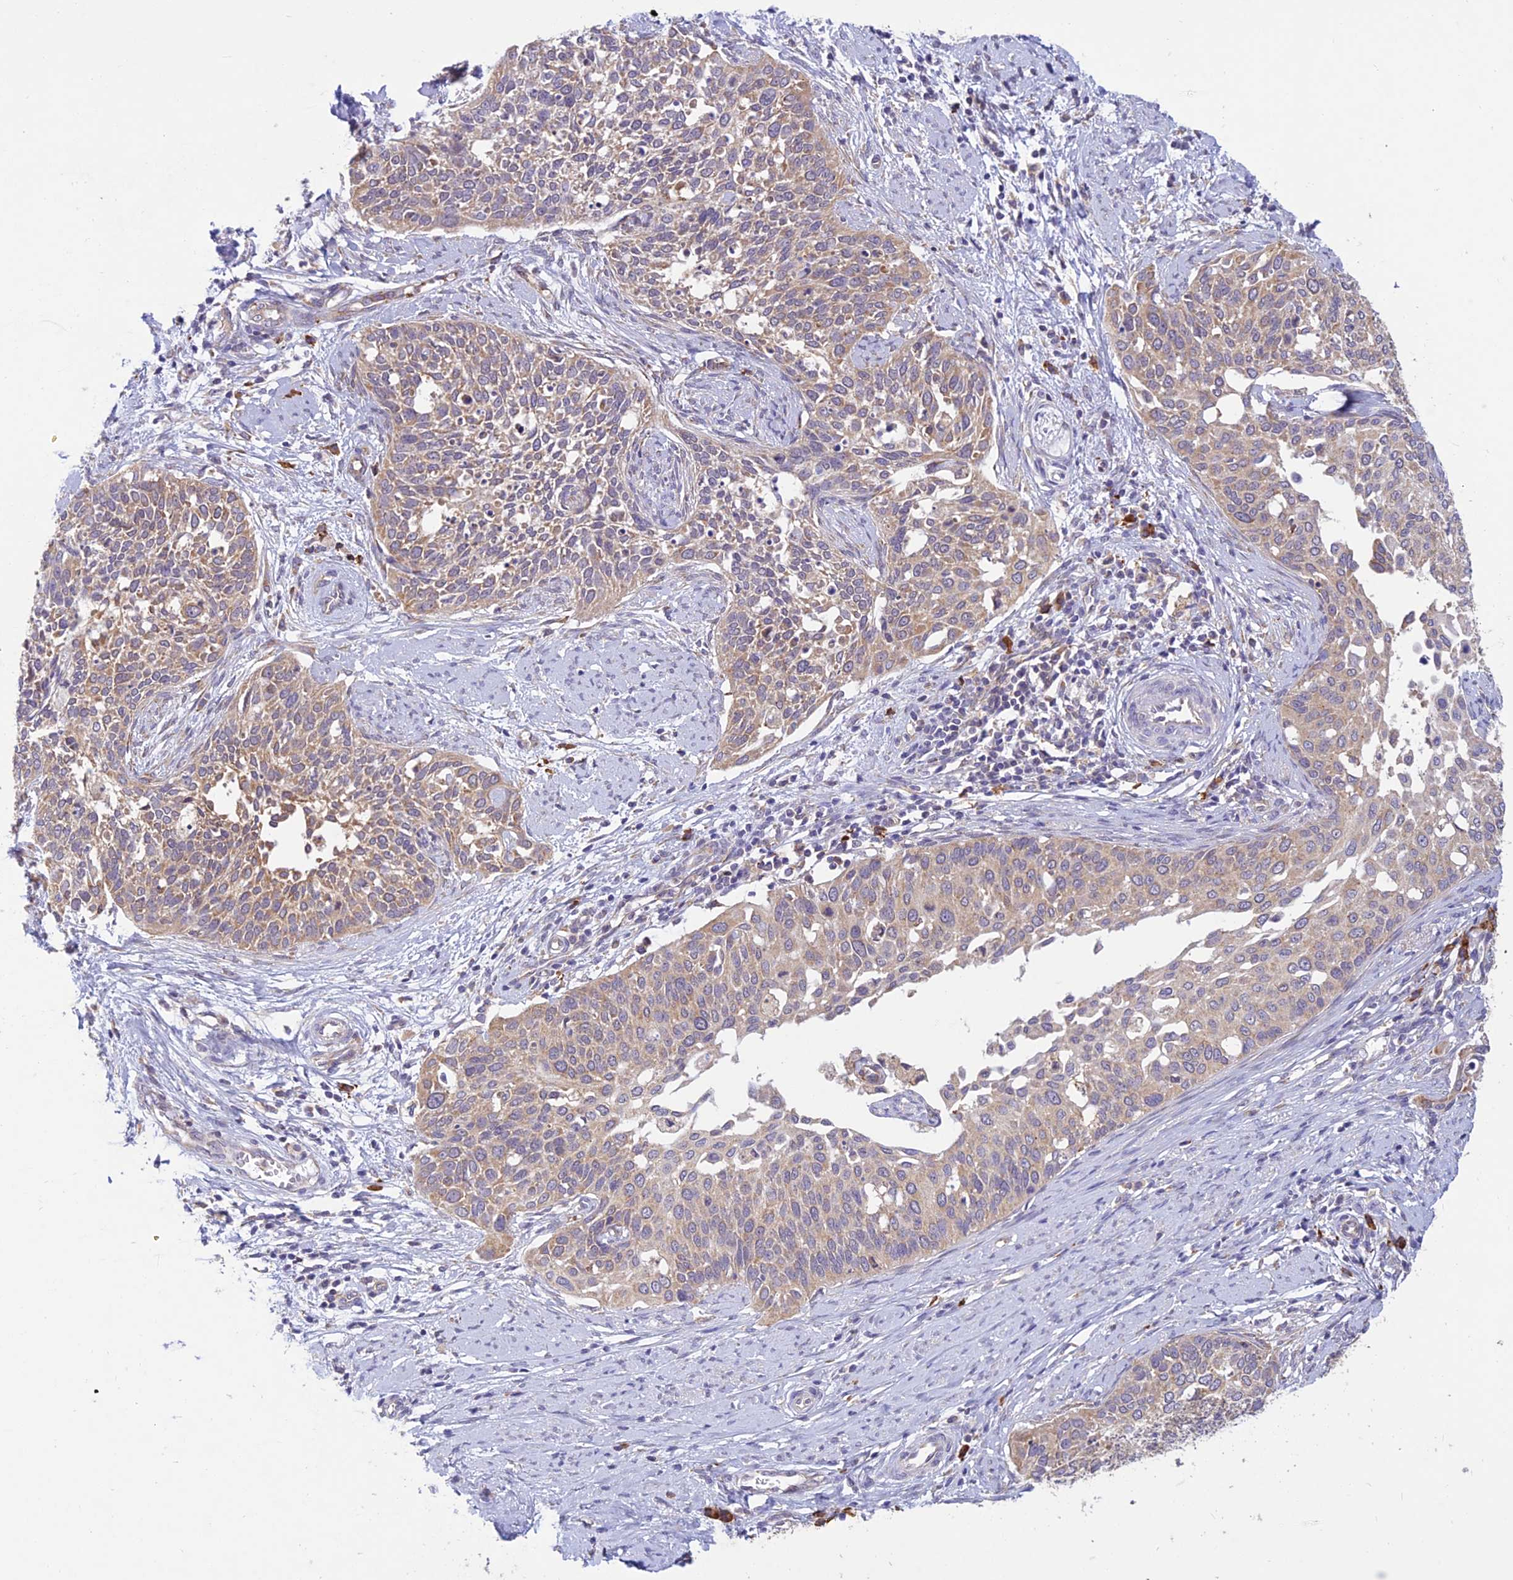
{"staining": {"intensity": "moderate", "quantity": "25%-75%", "location": "cytoplasmic/membranous"}, "tissue": "cervical cancer", "cell_type": "Tumor cells", "image_type": "cancer", "snomed": [{"axis": "morphology", "description": "Squamous cell carcinoma, NOS"}, {"axis": "topography", "description": "Cervix"}], "caption": "This is a histology image of immunohistochemistry staining of cervical cancer, which shows moderate staining in the cytoplasmic/membranous of tumor cells.", "gene": "NXNL2", "patient": {"sex": "female", "age": 44}}